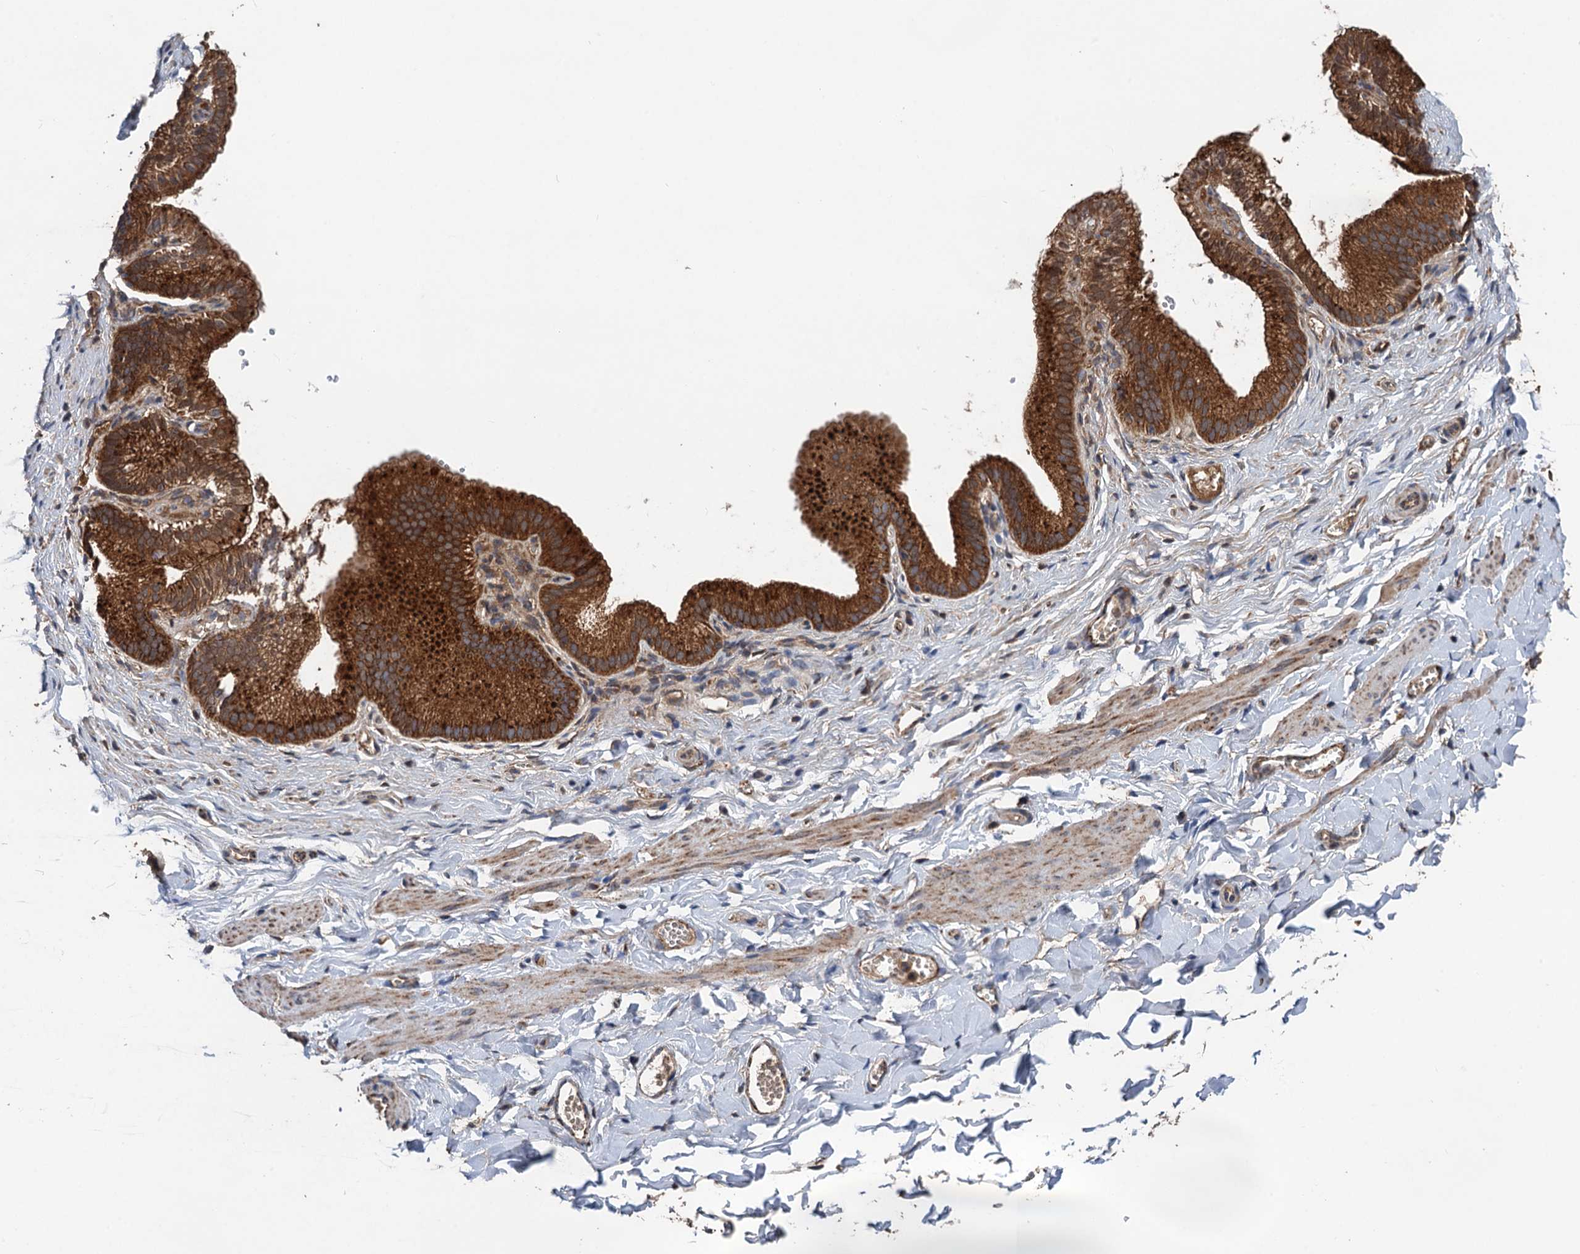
{"staining": {"intensity": "moderate", "quantity": ">75%", "location": "cytoplasmic/membranous"}, "tissue": "adipose tissue", "cell_type": "Adipocytes", "image_type": "normal", "snomed": [{"axis": "morphology", "description": "Normal tissue, NOS"}, {"axis": "topography", "description": "Gallbladder"}, {"axis": "topography", "description": "Peripheral nerve tissue"}], "caption": "Immunohistochemistry (IHC) micrograph of benign human adipose tissue stained for a protein (brown), which demonstrates medium levels of moderate cytoplasmic/membranous staining in about >75% of adipocytes.", "gene": "DGLUCY", "patient": {"sex": "male", "age": 38}}